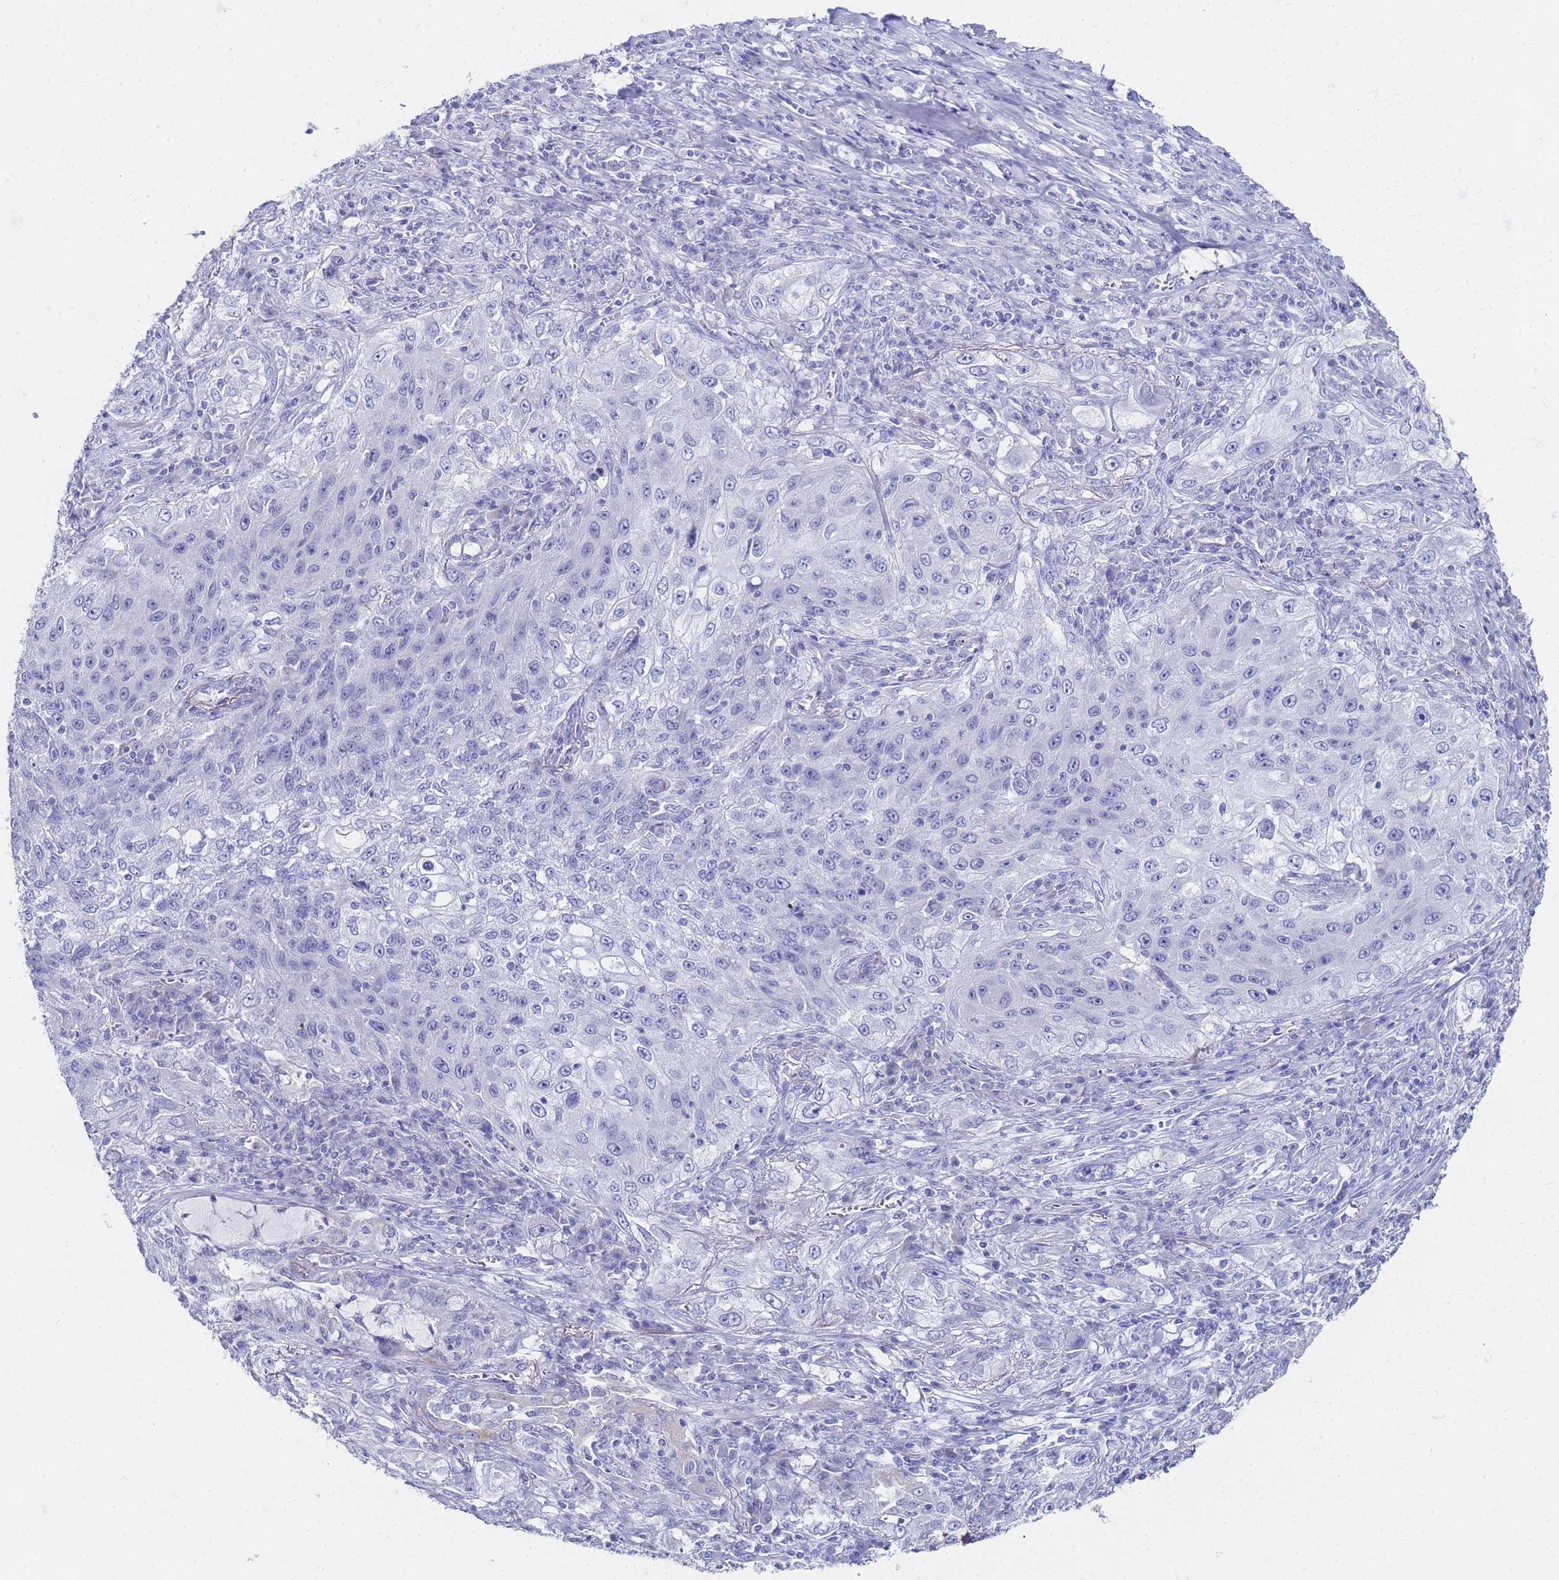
{"staining": {"intensity": "negative", "quantity": "none", "location": "none"}, "tissue": "lung cancer", "cell_type": "Tumor cells", "image_type": "cancer", "snomed": [{"axis": "morphology", "description": "Squamous cell carcinoma, NOS"}, {"axis": "topography", "description": "Lung"}], "caption": "The IHC micrograph has no significant expression in tumor cells of lung squamous cell carcinoma tissue. Brightfield microscopy of immunohistochemistry (IHC) stained with DAB (brown) and hematoxylin (blue), captured at high magnification.", "gene": "C2orf72", "patient": {"sex": "female", "age": 69}}